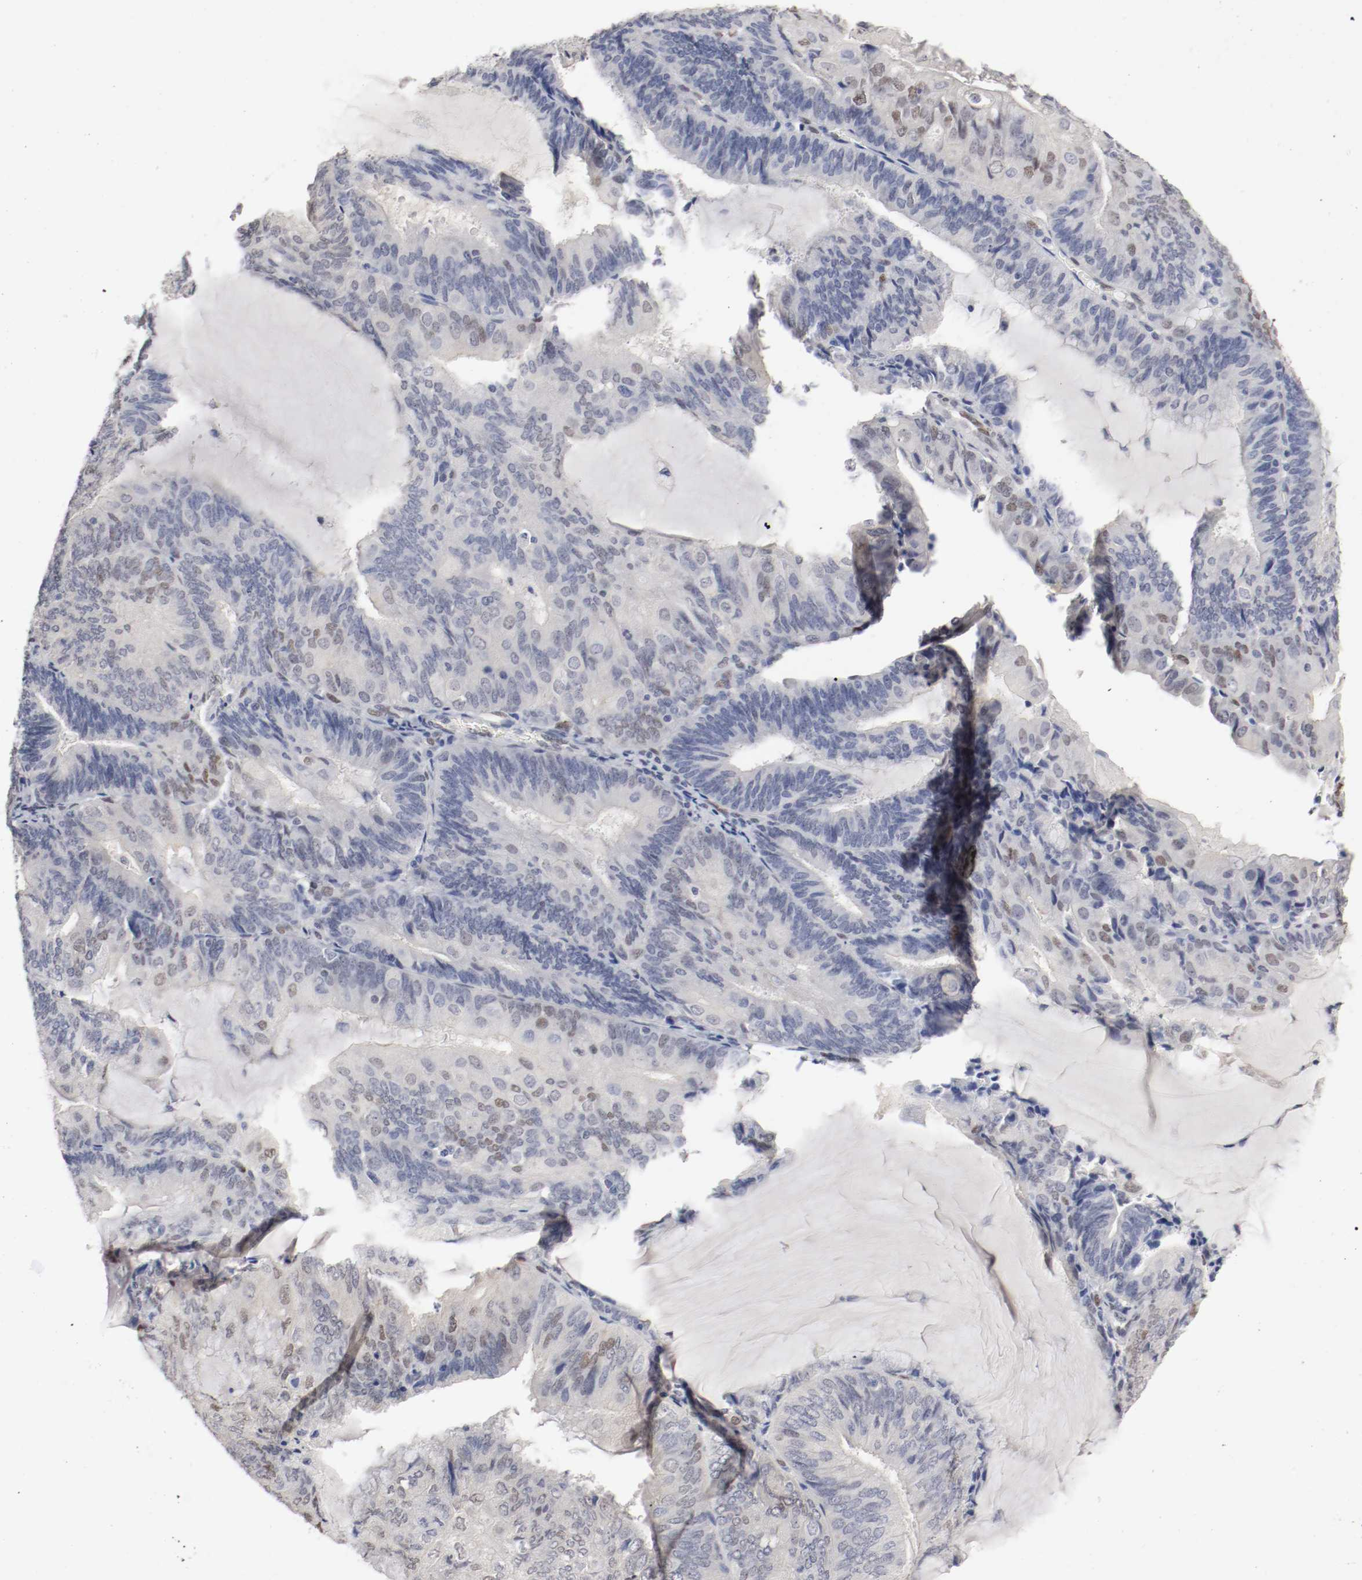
{"staining": {"intensity": "moderate", "quantity": "<25%", "location": "nuclear"}, "tissue": "endometrial cancer", "cell_type": "Tumor cells", "image_type": "cancer", "snomed": [{"axis": "morphology", "description": "Adenocarcinoma, NOS"}, {"axis": "topography", "description": "Endometrium"}], "caption": "Immunohistochemical staining of endometrial cancer shows low levels of moderate nuclear positivity in approximately <25% of tumor cells. Nuclei are stained in blue.", "gene": "FOSL2", "patient": {"sex": "female", "age": 81}}